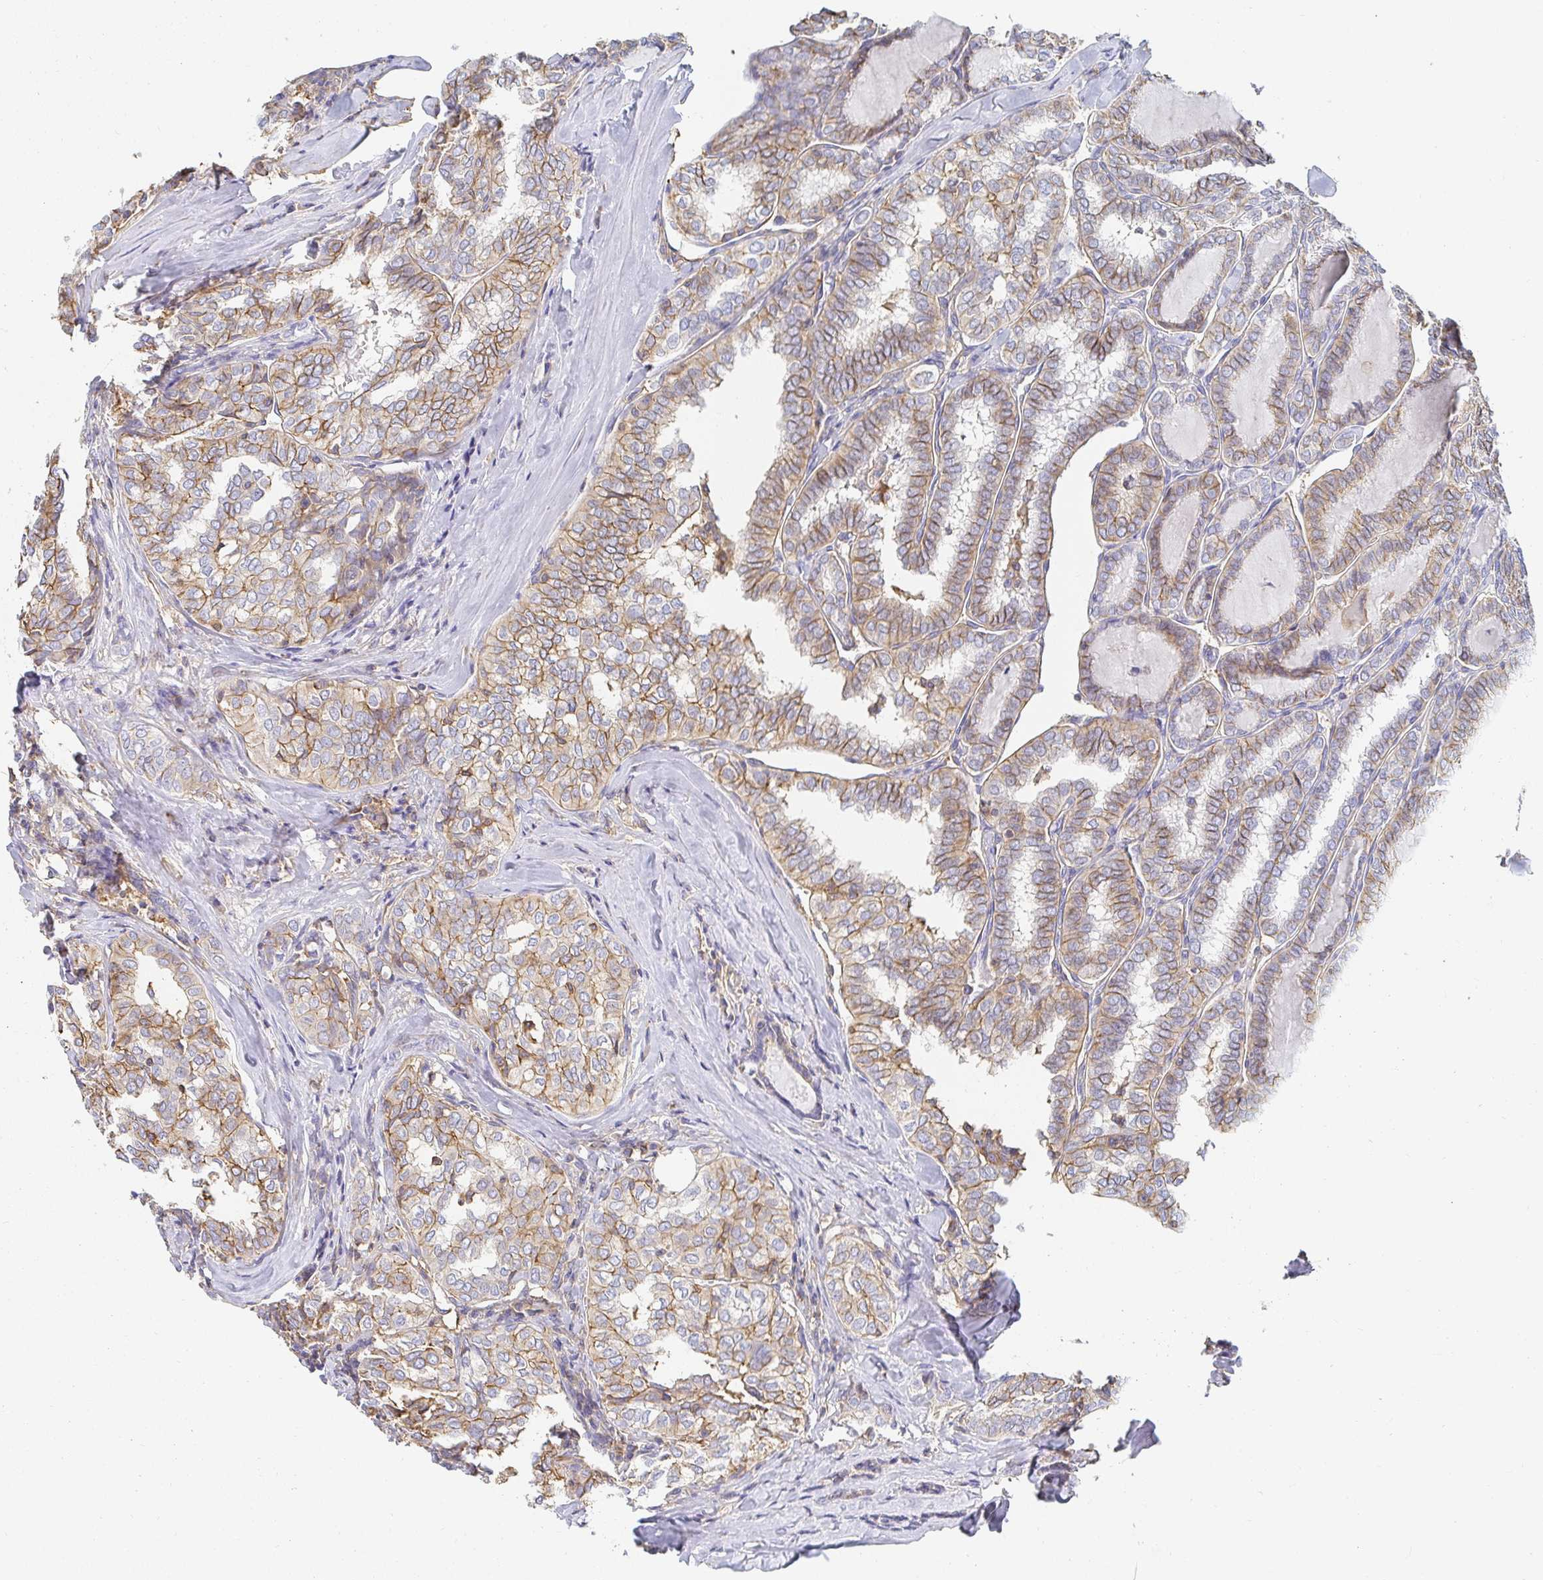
{"staining": {"intensity": "moderate", "quantity": ">75%", "location": "cytoplasmic/membranous"}, "tissue": "thyroid cancer", "cell_type": "Tumor cells", "image_type": "cancer", "snomed": [{"axis": "morphology", "description": "Papillary adenocarcinoma, NOS"}, {"axis": "topography", "description": "Thyroid gland"}], "caption": "Immunohistochemical staining of human papillary adenocarcinoma (thyroid) demonstrates moderate cytoplasmic/membranous protein positivity in about >75% of tumor cells.", "gene": "TSPAN19", "patient": {"sex": "female", "age": 30}}